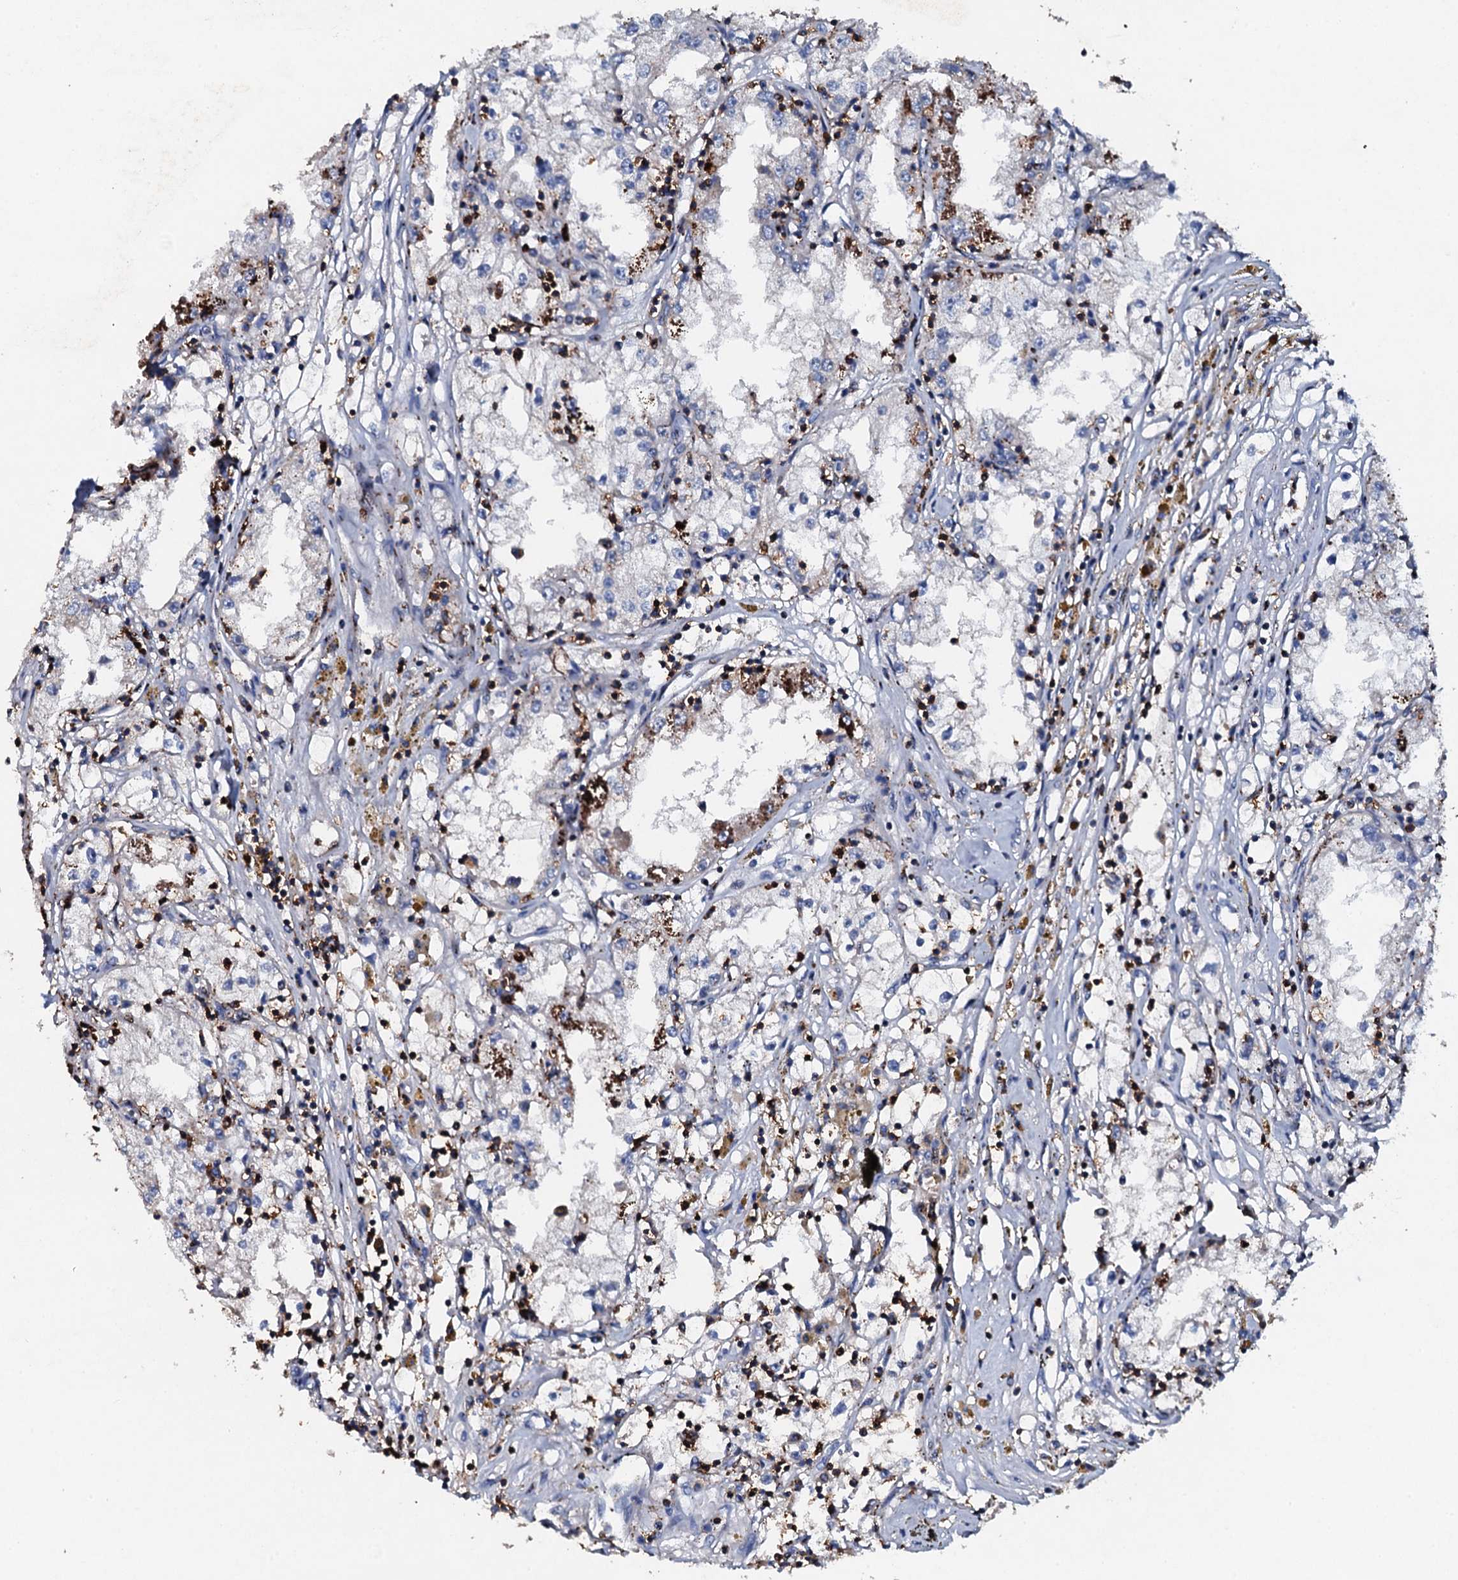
{"staining": {"intensity": "negative", "quantity": "none", "location": "none"}, "tissue": "renal cancer", "cell_type": "Tumor cells", "image_type": "cancer", "snomed": [{"axis": "morphology", "description": "Adenocarcinoma, NOS"}, {"axis": "topography", "description": "Kidney"}], "caption": "Immunohistochemical staining of renal cancer displays no significant expression in tumor cells. (Brightfield microscopy of DAB immunohistochemistry (IHC) at high magnification).", "gene": "MS4A4E", "patient": {"sex": "male", "age": 56}}